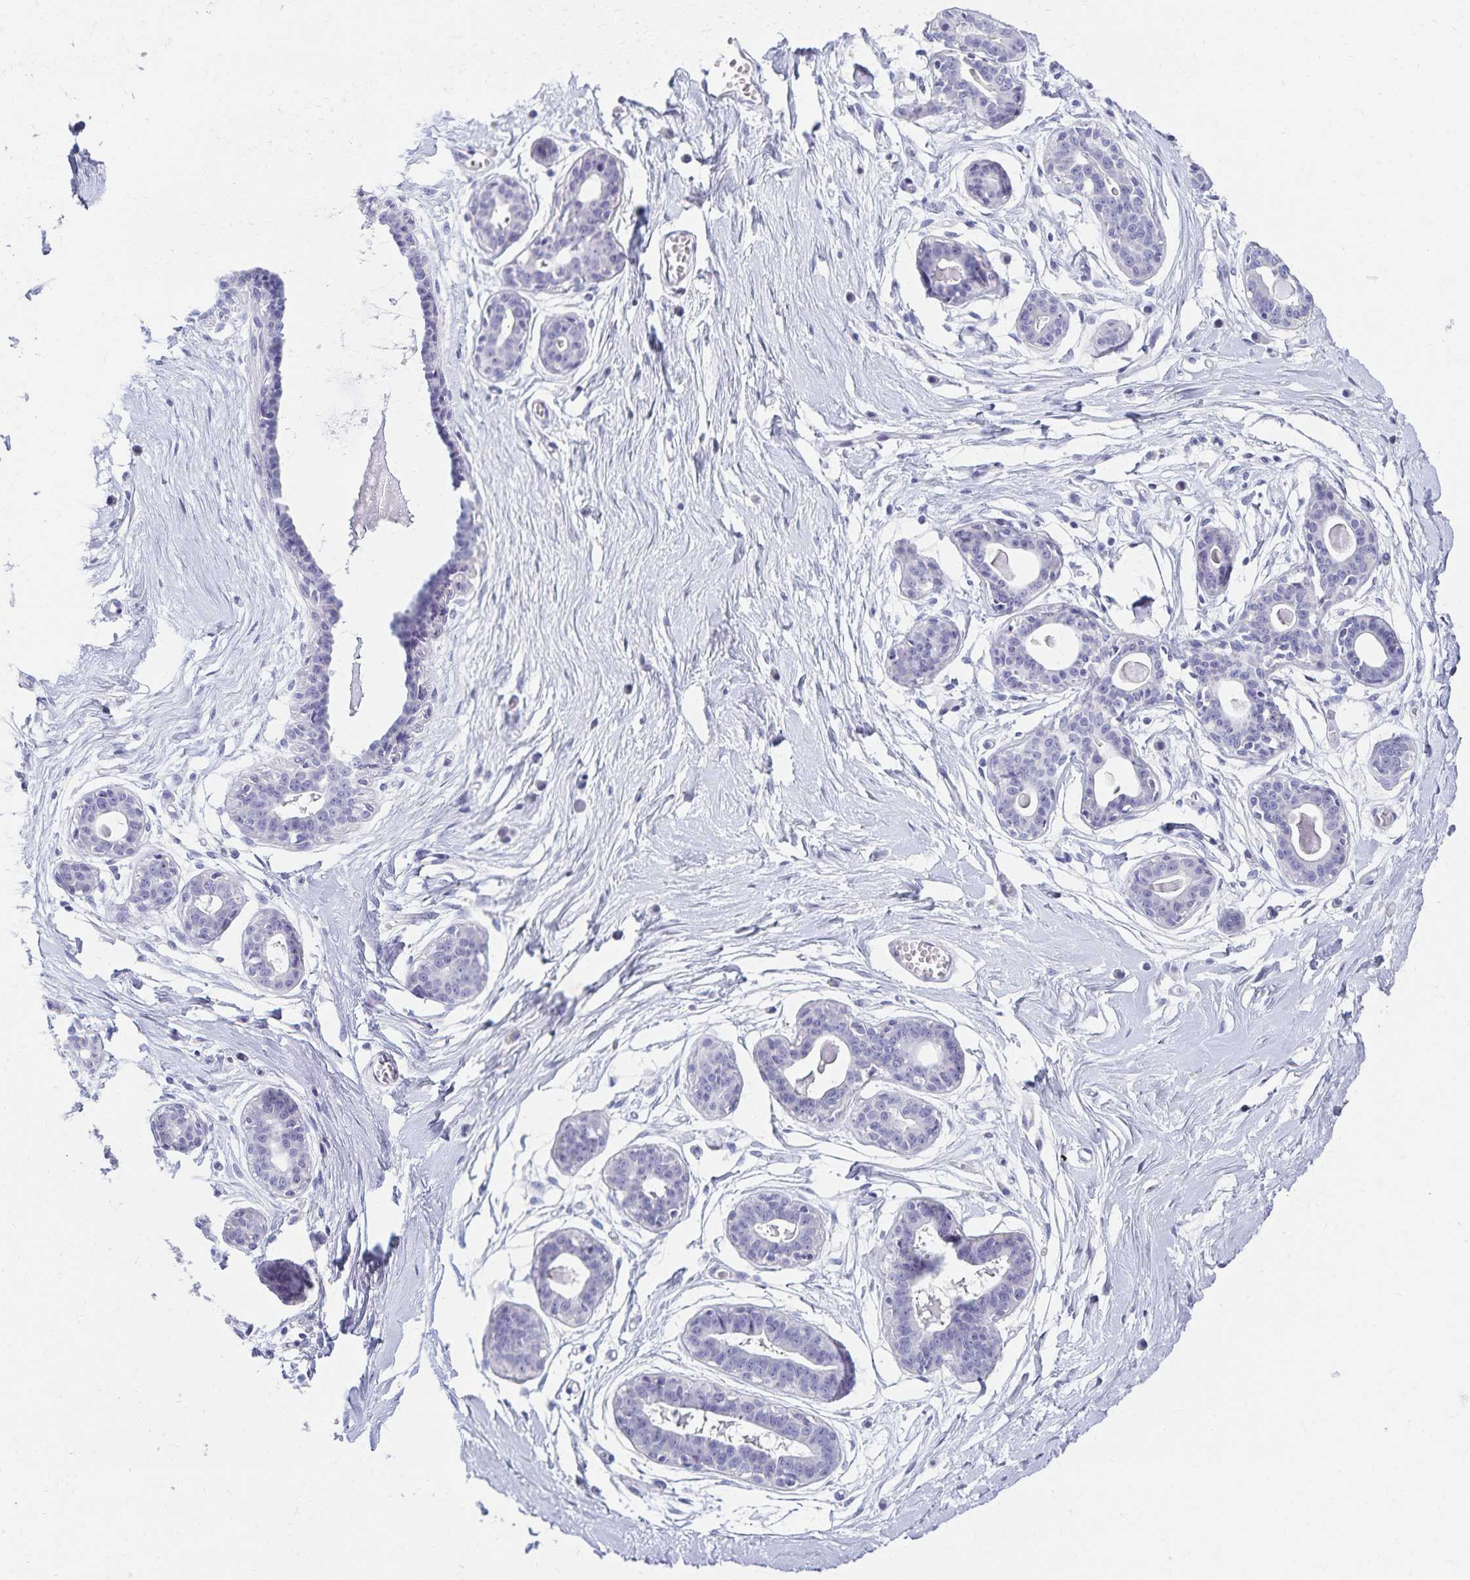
{"staining": {"intensity": "negative", "quantity": "none", "location": "none"}, "tissue": "breast", "cell_type": "Adipocytes", "image_type": "normal", "snomed": [{"axis": "morphology", "description": "Normal tissue, NOS"}, {"axis": "topography", "description": "Breast"}], "caption": "This is an IHC histopathology image of benign breast. There is no expression in adipocytes.", "gene": "C2orf50", "patient": {"sex": "female", "age": 45}}